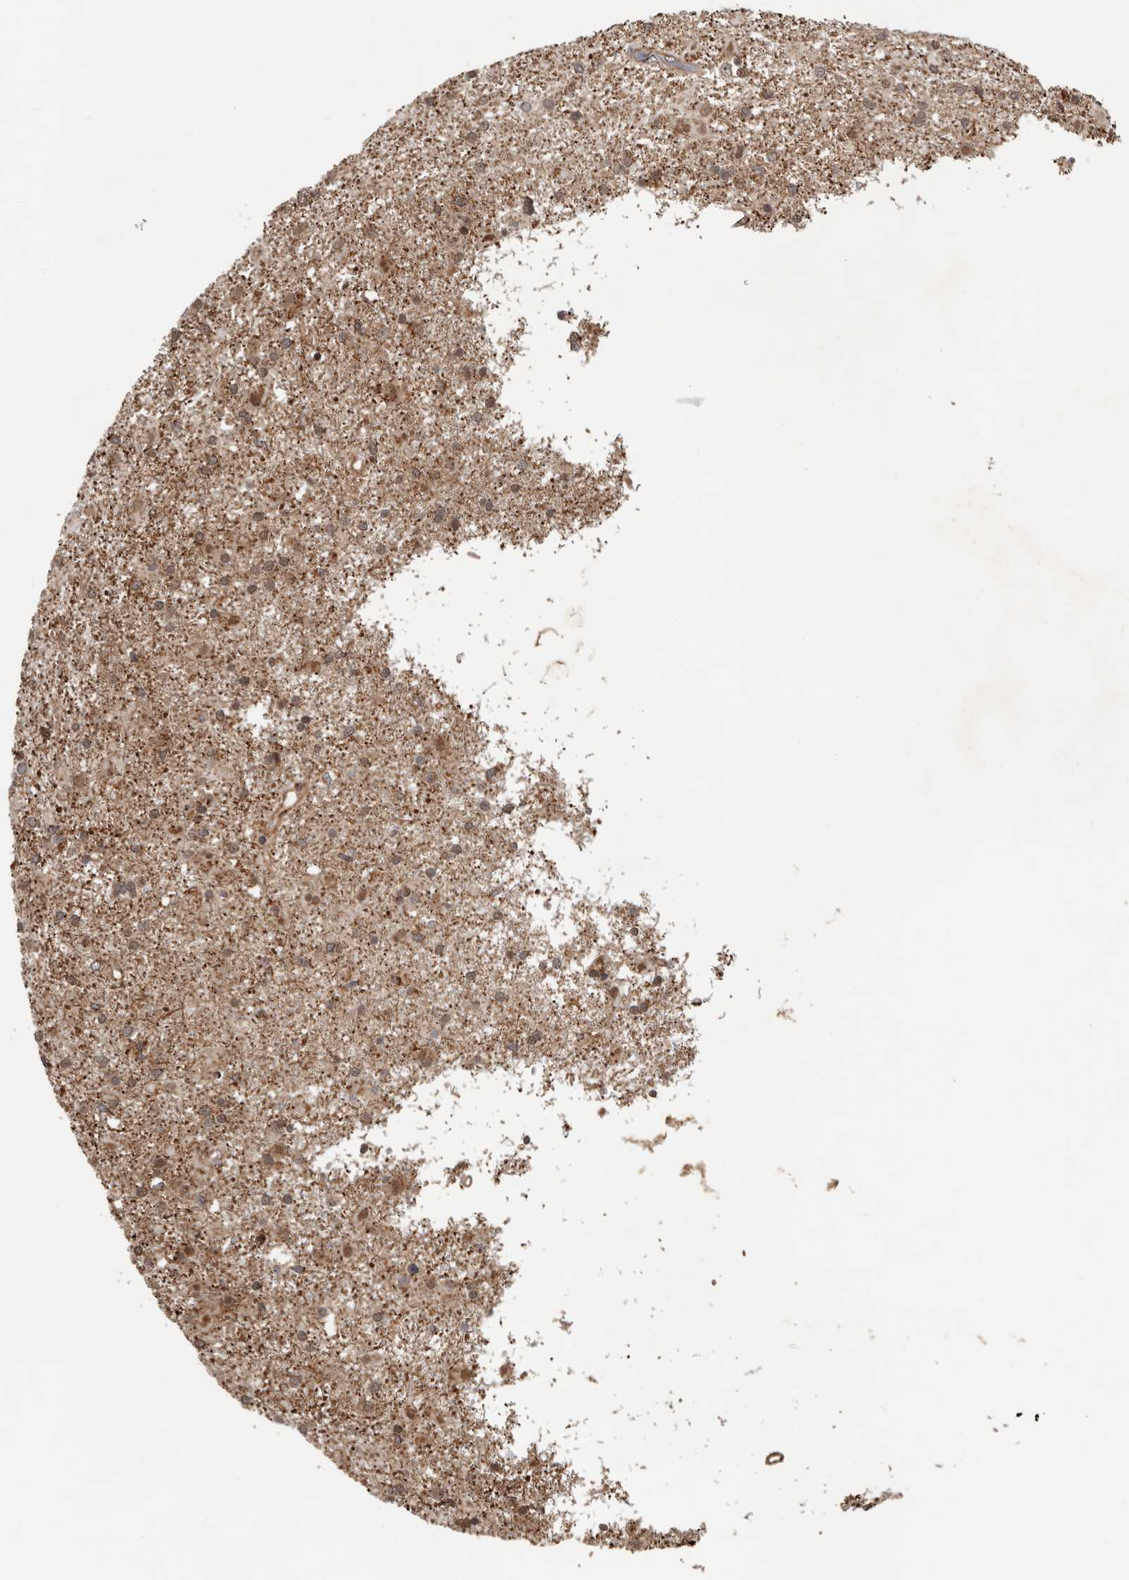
{"staining": {"intensity": "weak", "quantity": "25%-75%", "location": "cytoplasmic/membranous,nuclear"}, "tissue": "glioma", "cell_type": "Tumor cells", "image_type": "cancer", "snomed": [{"axis": "morphology", "description": "Glioma, malignant, Low grade"}, {"axis": "topography", "description": "Brain"}], "caption": "IHC histopathology image of neoplastic tissue: low-grade glioma (malignant) stained using immunohistochemistry displays low levels of weak protein expression localized specifically in the cytoplasmic/membranous and nuclear of tumor cells, appearing as a cytoplasmic/membranous and nuclear brown color.", "gene": "RNF157", "patient": {"sex": "male", "age": 65}}